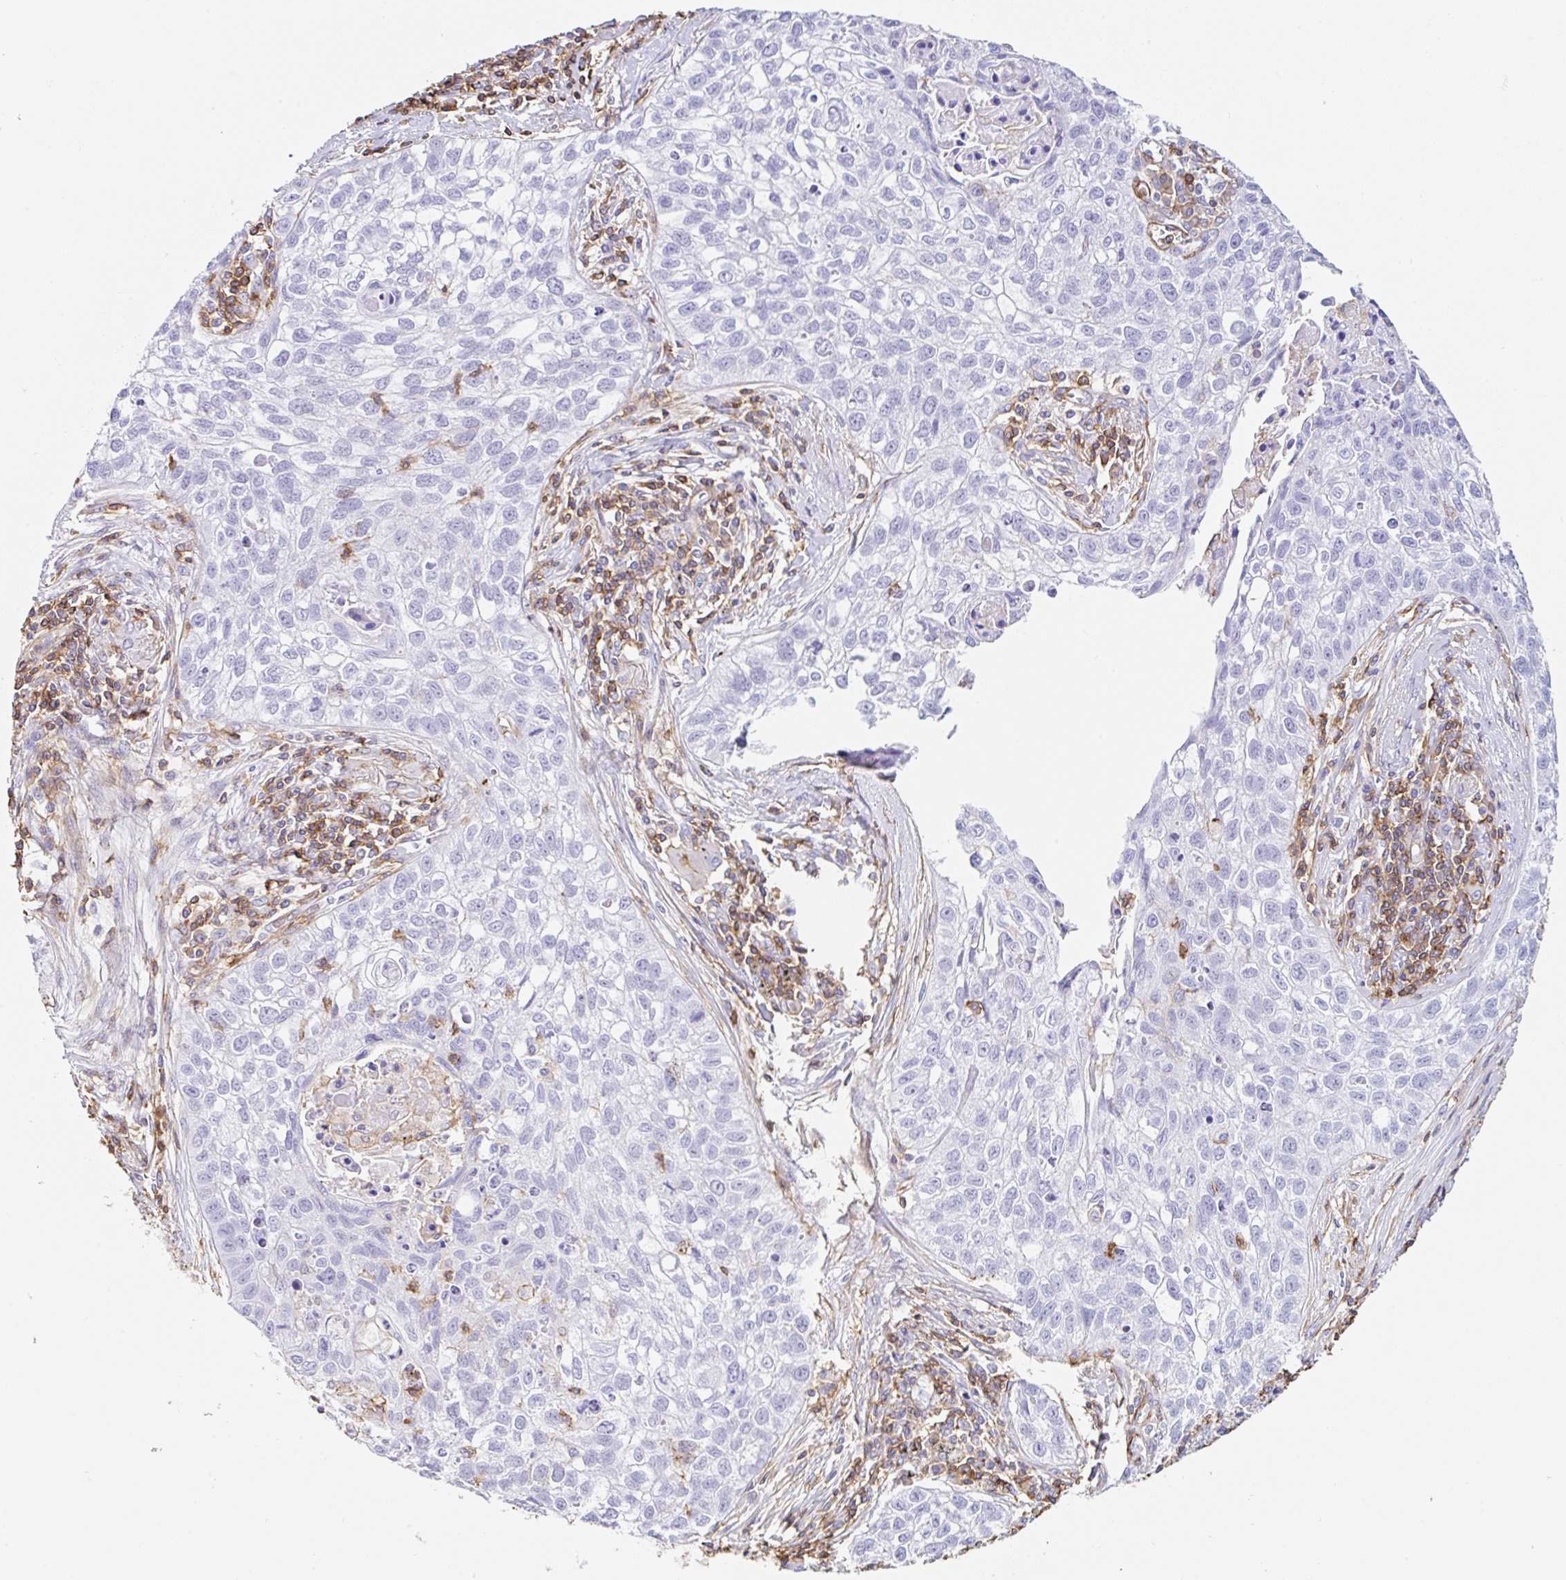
{"staining": {"intensity": "negative", "quantity": "none", "location": "none"}, "tissue": "lung cancer", "cell_type": "Tumor cells", "image_type": "cancer", "snomed": [{"axis": "morphology", "description": "Squamous cell carcinoma, NOS"}, {"axis": "topography", "description": "Lung"}], "caption": "Protein analysis of lung cancer (squamous cell carcinoma) reveals no significant expression in tumor cells.", "gene": "MTTP", "patient": {"sex": "male", "age": 74}}